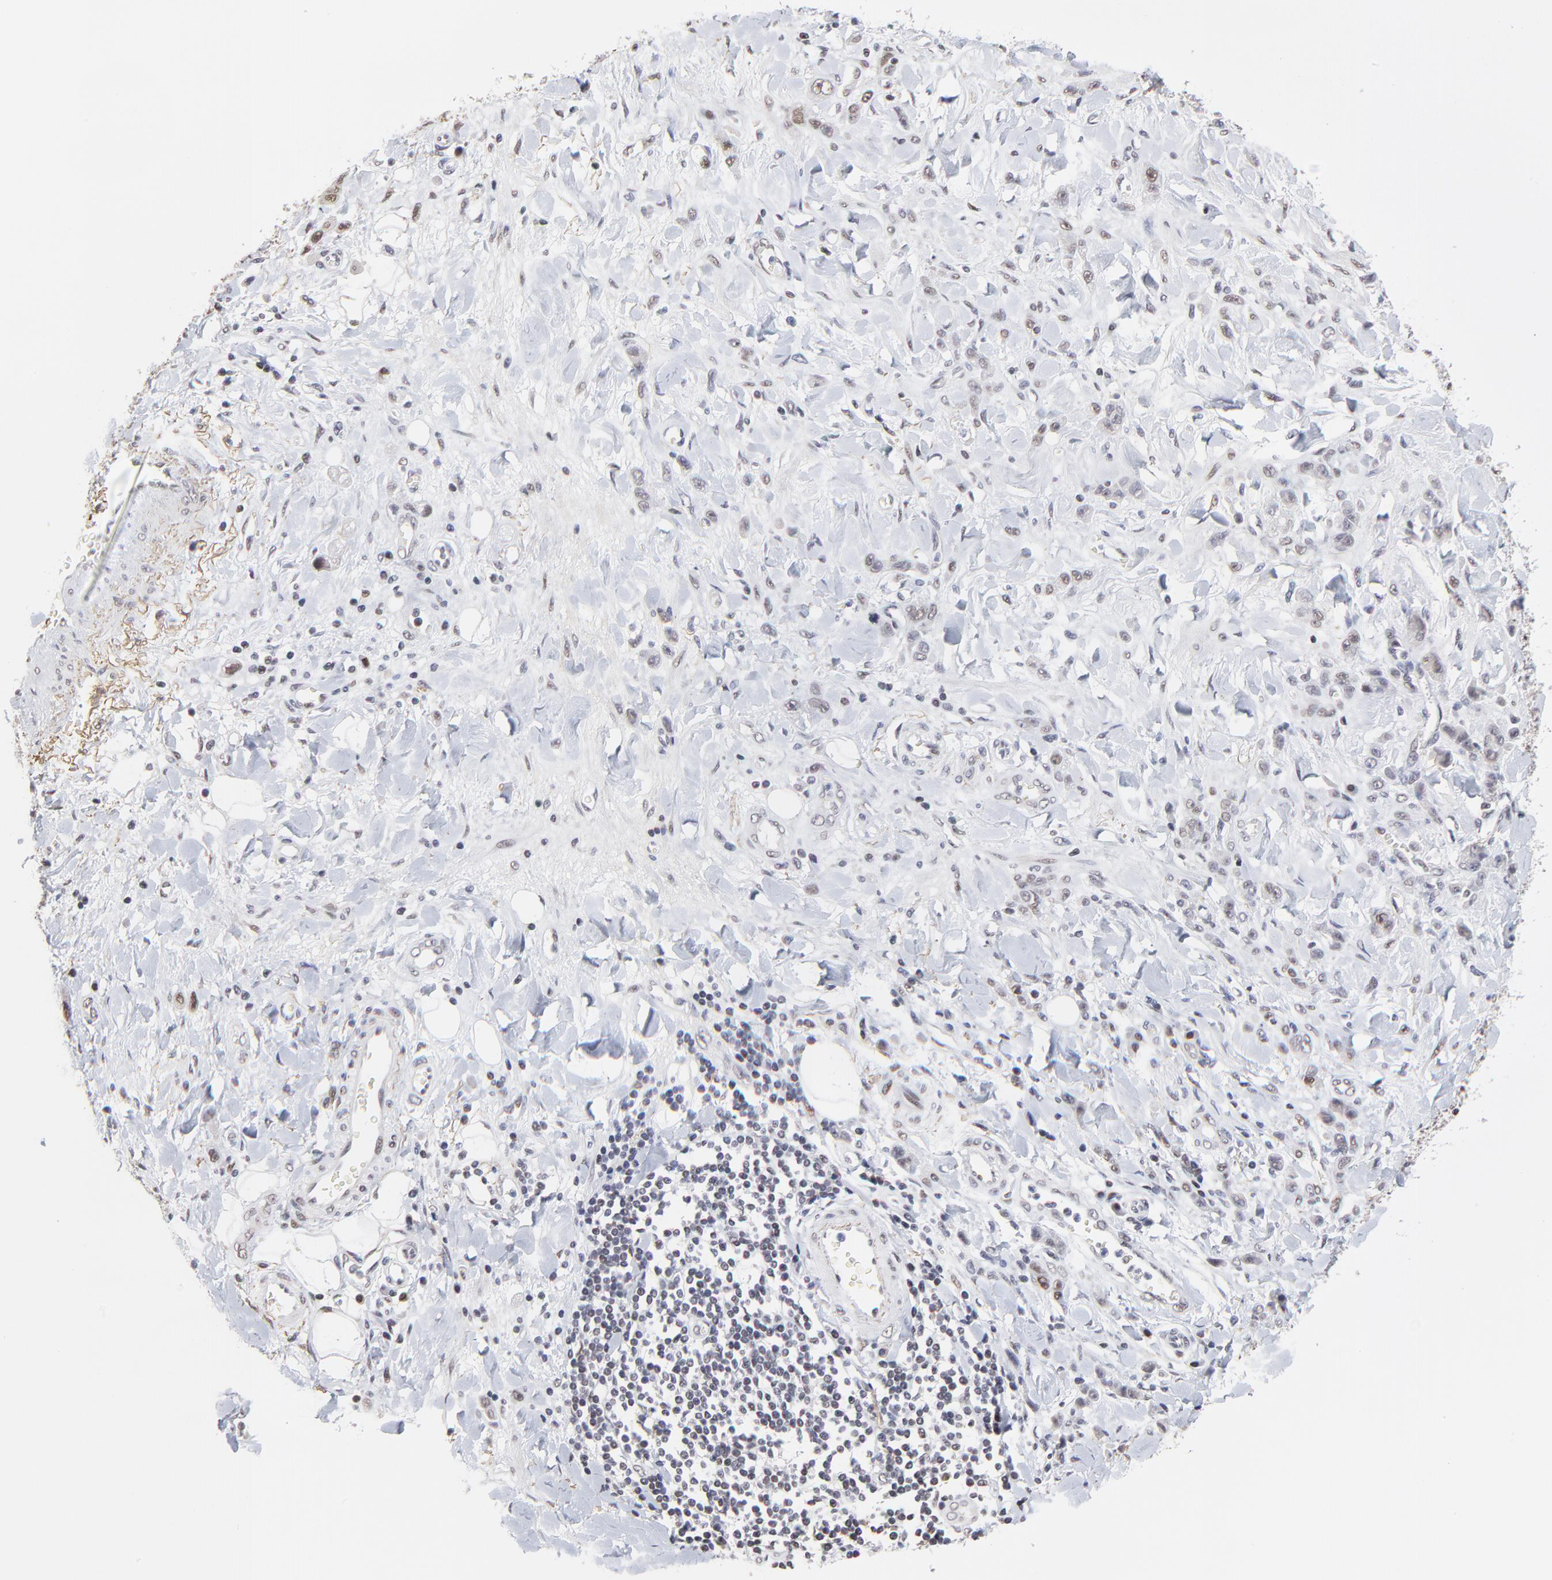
{"staining": {"intensity": "weak", "quantity": "25%-75%", "location": "nuclear"}, "tissue": "stomach cancer", "cell_type": "Tumor cells", "image_type": "cancer", "snomed": [{"axis": "morphology", "description": "Normal tissue, NOS"}, {"axis": "morphology", "description": "Adenocarcinoma, NOS"}, {"axis": "topography", "description": "Stomach"}], "caption": "Stomach cancer (adenocarcinoma) stained with a brown dye demonstrates weak nuclear positive positivity in approximately 25%-75% of tumor cells.", "gene": "OGFOD1", "patient": {"sex": "male", "age": 82}}